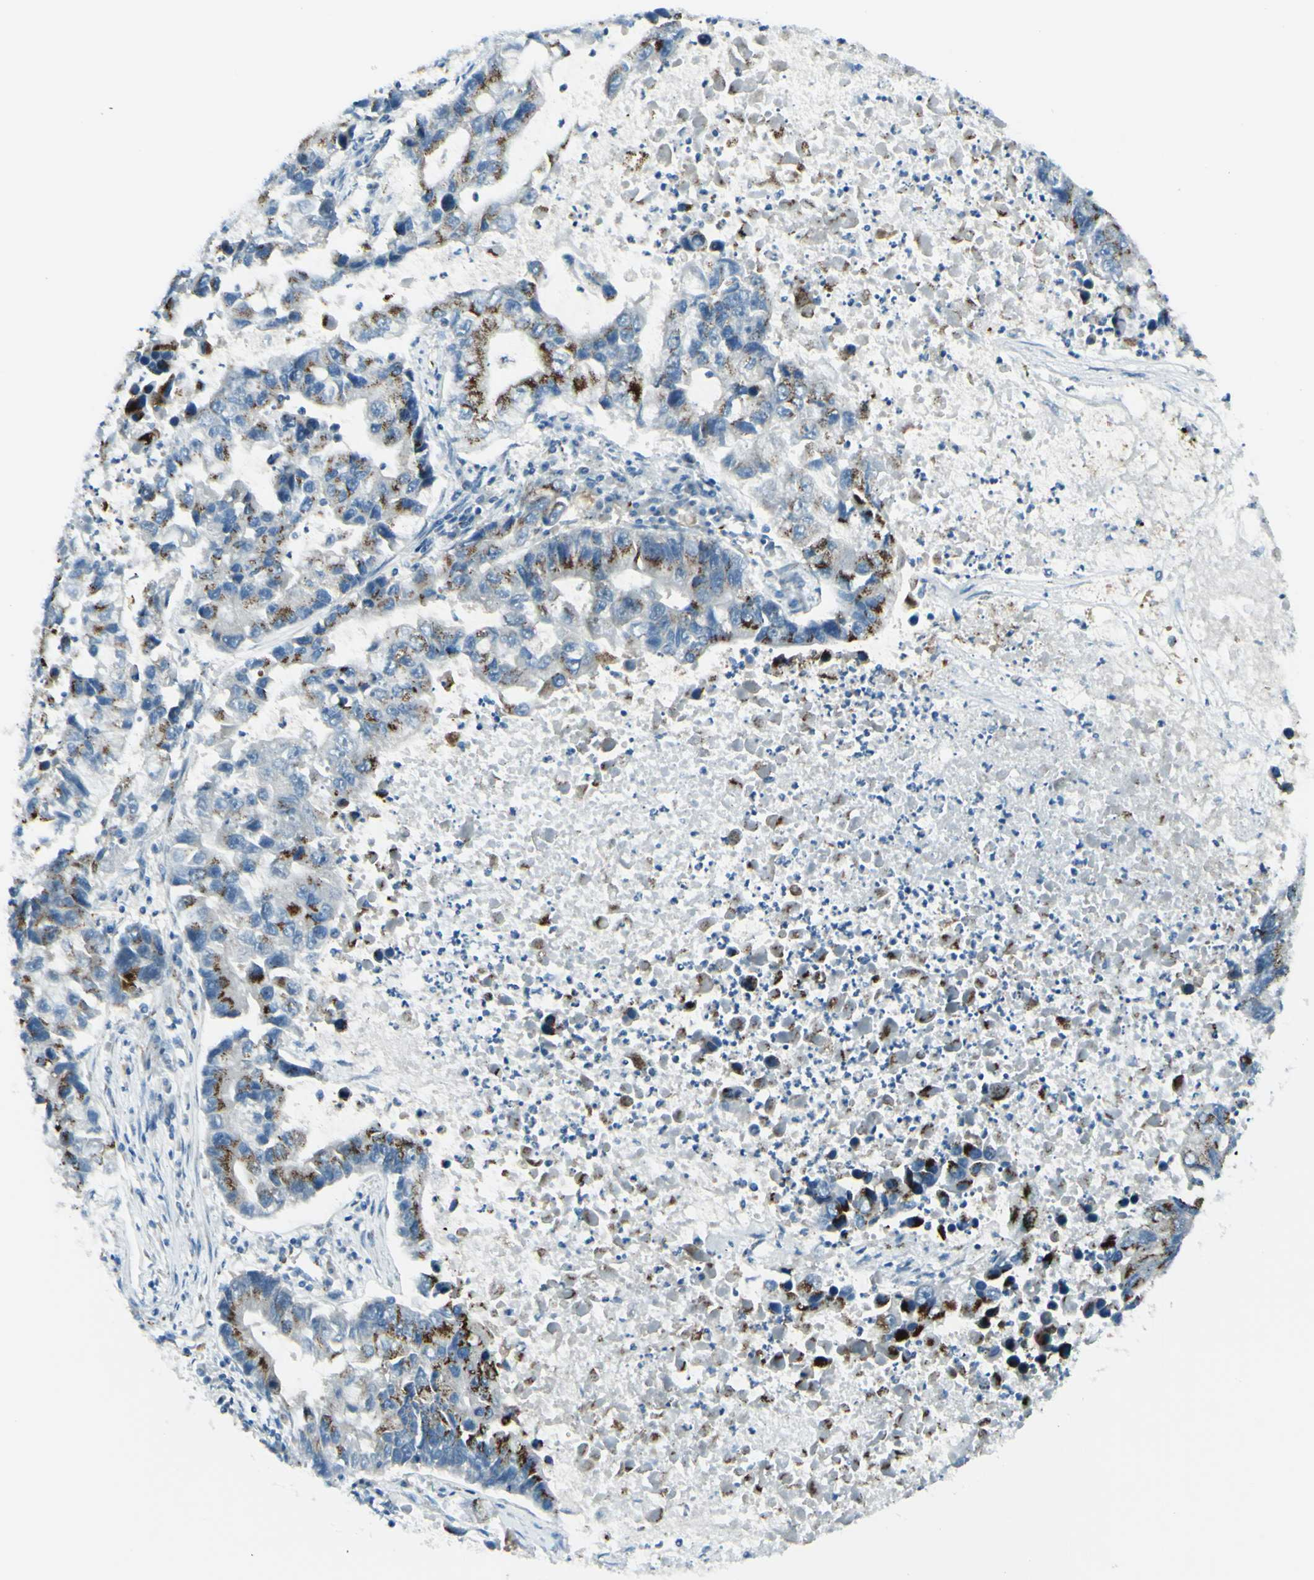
{"staining": {"intensity": "strong", "quantity": "25%-75%", "location": "cytoplasmic/membranous"}, "tissue": "lung cancer", "cell_type": "Tumor cells", "image_type": "cancer", "snomed": [{"axis": "morphology", "description": "Adenocarcinoma, NOS"}, {"axis": "topography", "description": "Lung"}], "caption": "Brown immunohistochemical staining in human lung cancer demonstrates strong cytoplasmic/membranous staining in about 25%-75% of tumor cells. (Stains: DAB in brown, nuclei in blue, Microscopy: brightfield microscopy at high magnification).", "gene": "B4GALT1", "patient": {"sex": "female", "age": 51}}